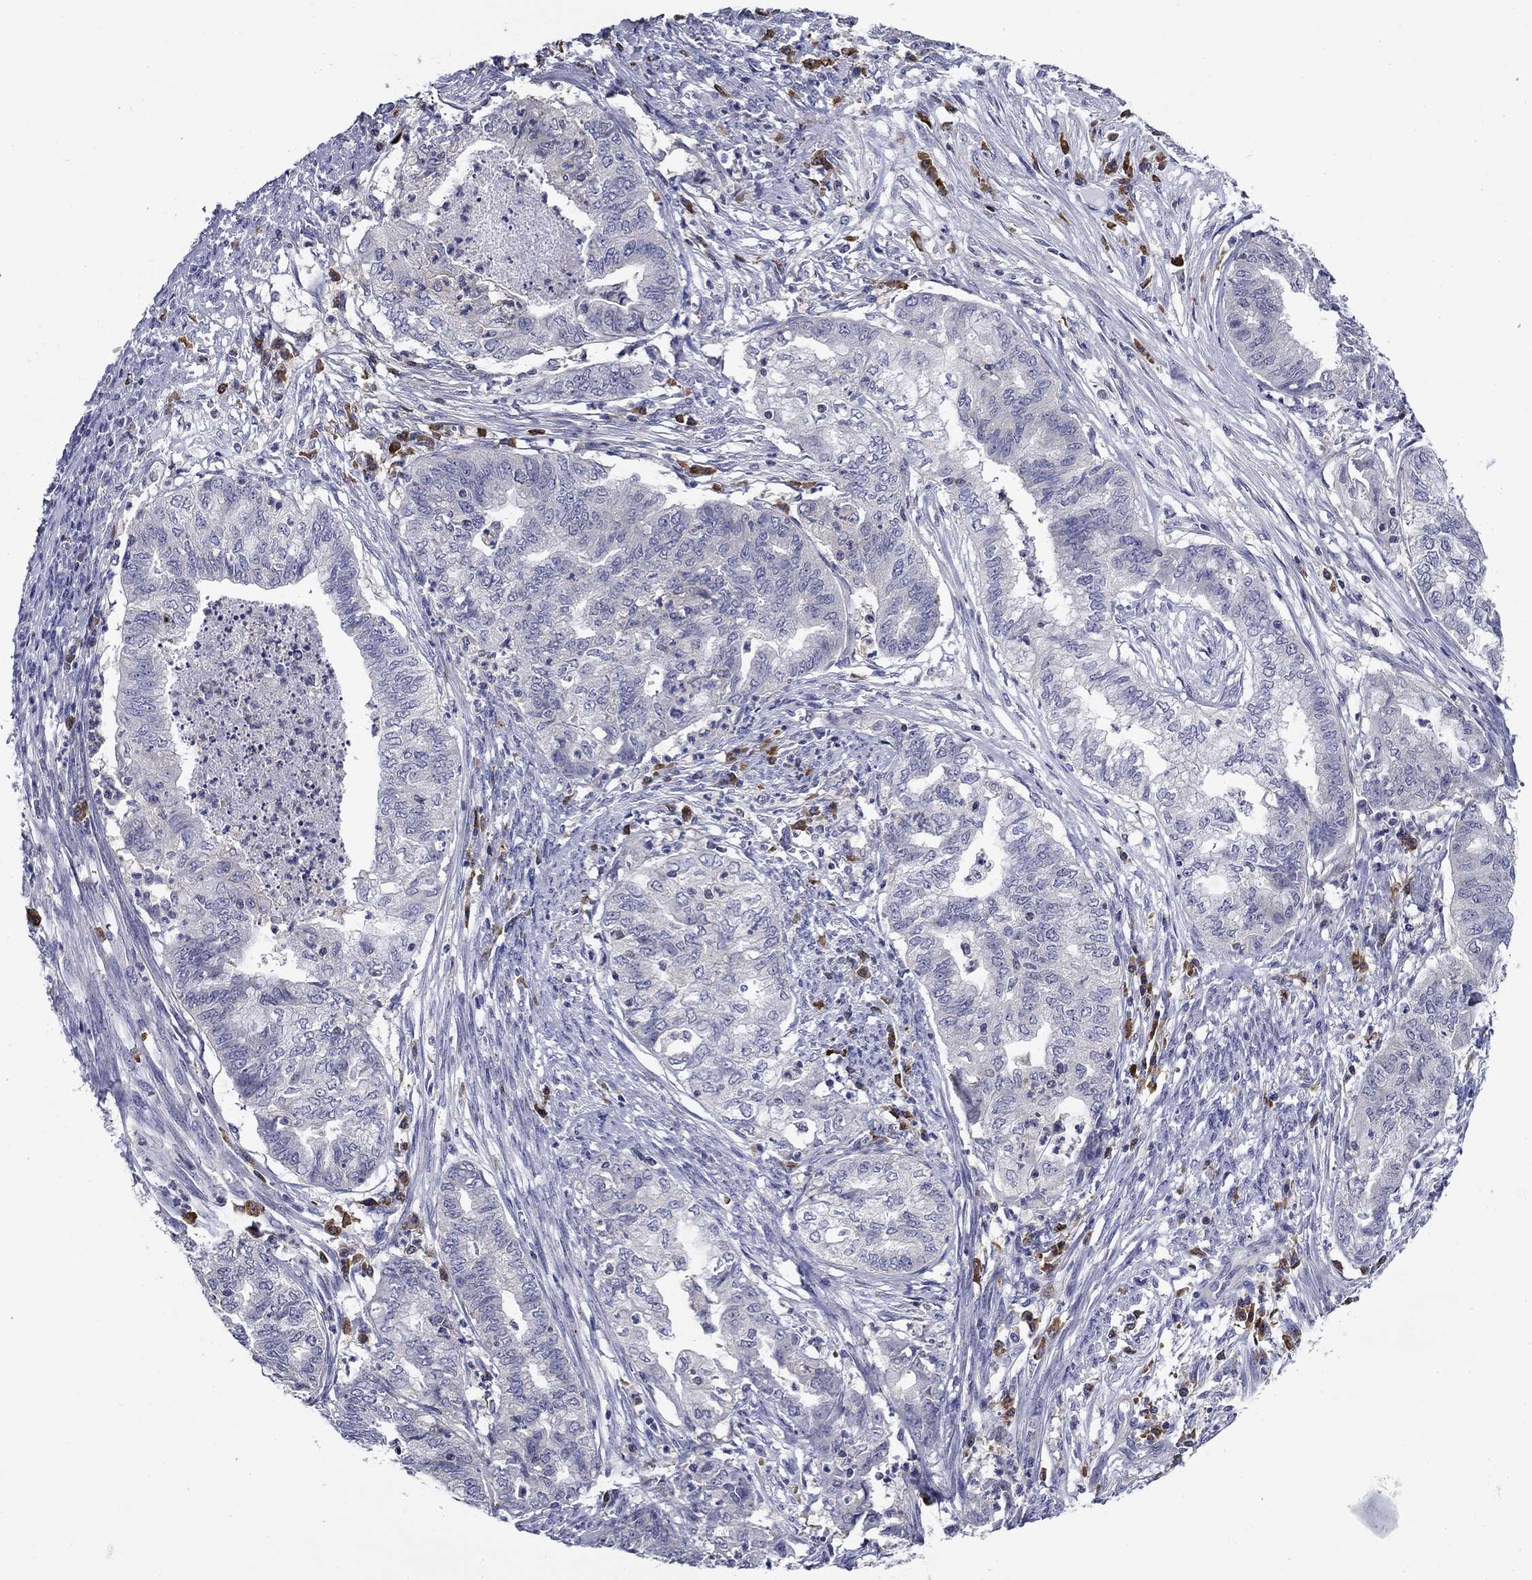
{"staining": {"intensity": "negative", "quantity": "none", "location": "none"}, "tissue": "endometrial cancer", "cell_type": "Tumor cells", "image_type": "cancer", "snomed": [{"axis": "morphology", "description": "Adenocarcinoma, NOS"}, {"axis": "topography", "description": "Endometrium"}], "caption": "Immunohistochemistry of adenocarcinoma (endometrial) demonstrates no positivity in tumor cells.", "gene": "POU2F2", "patient": {"sex": "female", "age": 79}}